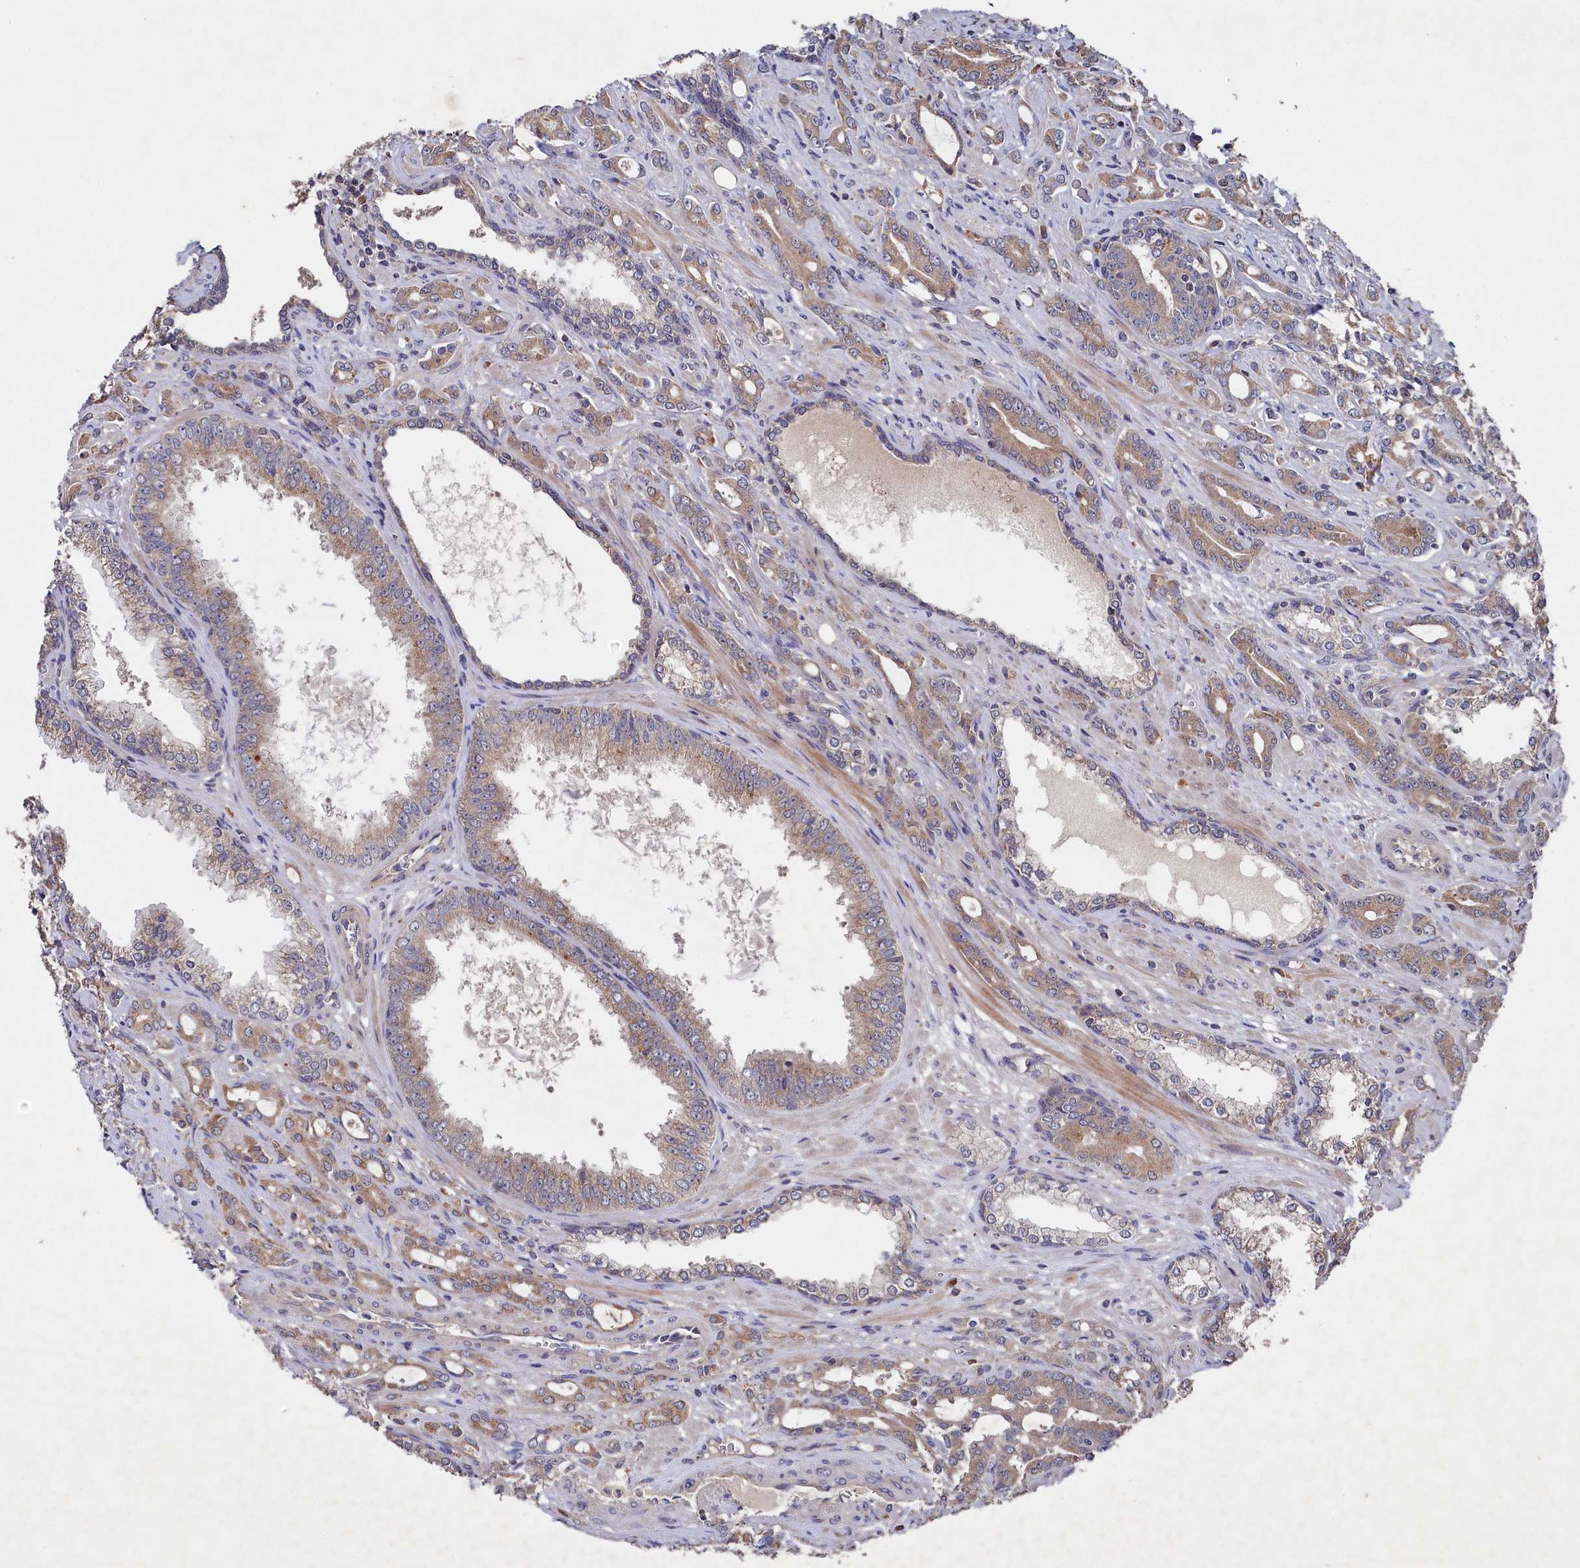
{"staining": {"intensity": "moderate", "quantity": ">75%", "location": "cytoplasmic/membranous"}, "tissue": "prostate cancer", "cell_type": "Tumor cells", "image_type": "cancer", "snomed": [{"axis": "morphology", "description": "Adenocarcinoma, High grade"}, {"axis": "topography", "description": "Prostate"}], "caption": "Prostate adenocarcinoma (high-grade) stained with a protein marker exhibits moderate staining in tumor cells.", "gene": "SUPV3L1", "patient": {"sex": "male", "age": 72}}